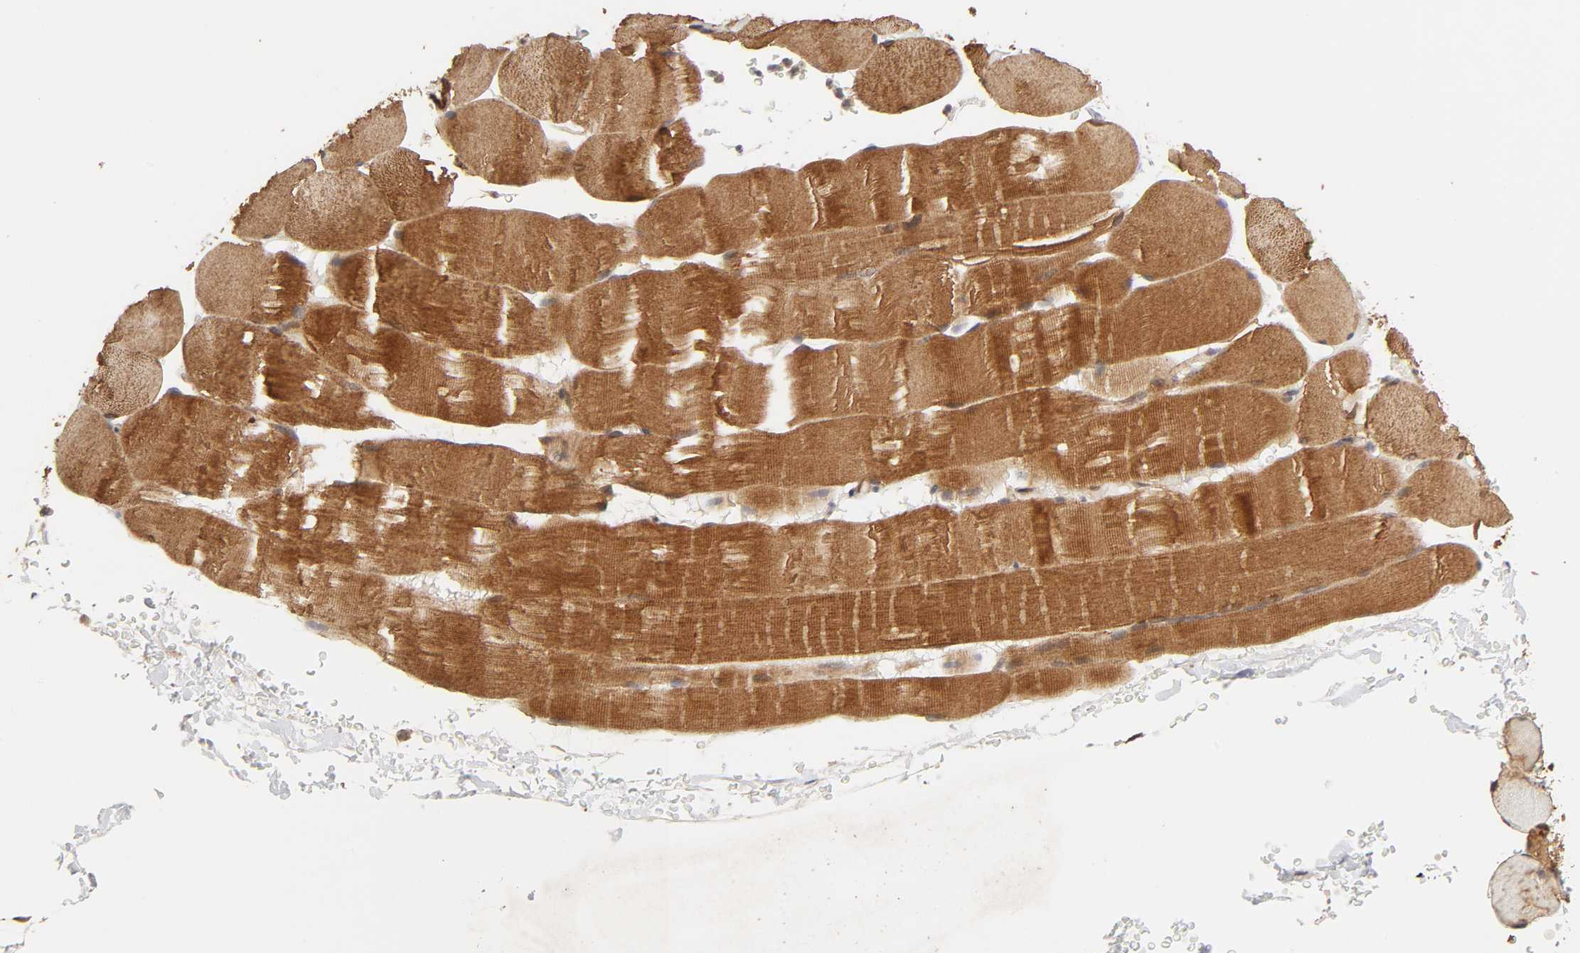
{"staining": {"intensity": "strong", "quantity": ">75%", "location": "cytoplasmic/membranous"}, "tissue": "skeletal muscle", "cell_type": "Myocytes", "image_type": "normal", "snomed": [{"axis": "morphology", "description": "Normal tissue, NOS"}, {"axis": "topography", "description": "Skeletal muscle"}], "caption": "IHC histopathology image of normal skeletal muscle stained for a protein (brown), which reveals high levels of strong cytoplasmic/membranous positivity in about >75% of myocytes.", "gene": "MAPK1", "patient": {"sex": "male", "age": 62}}